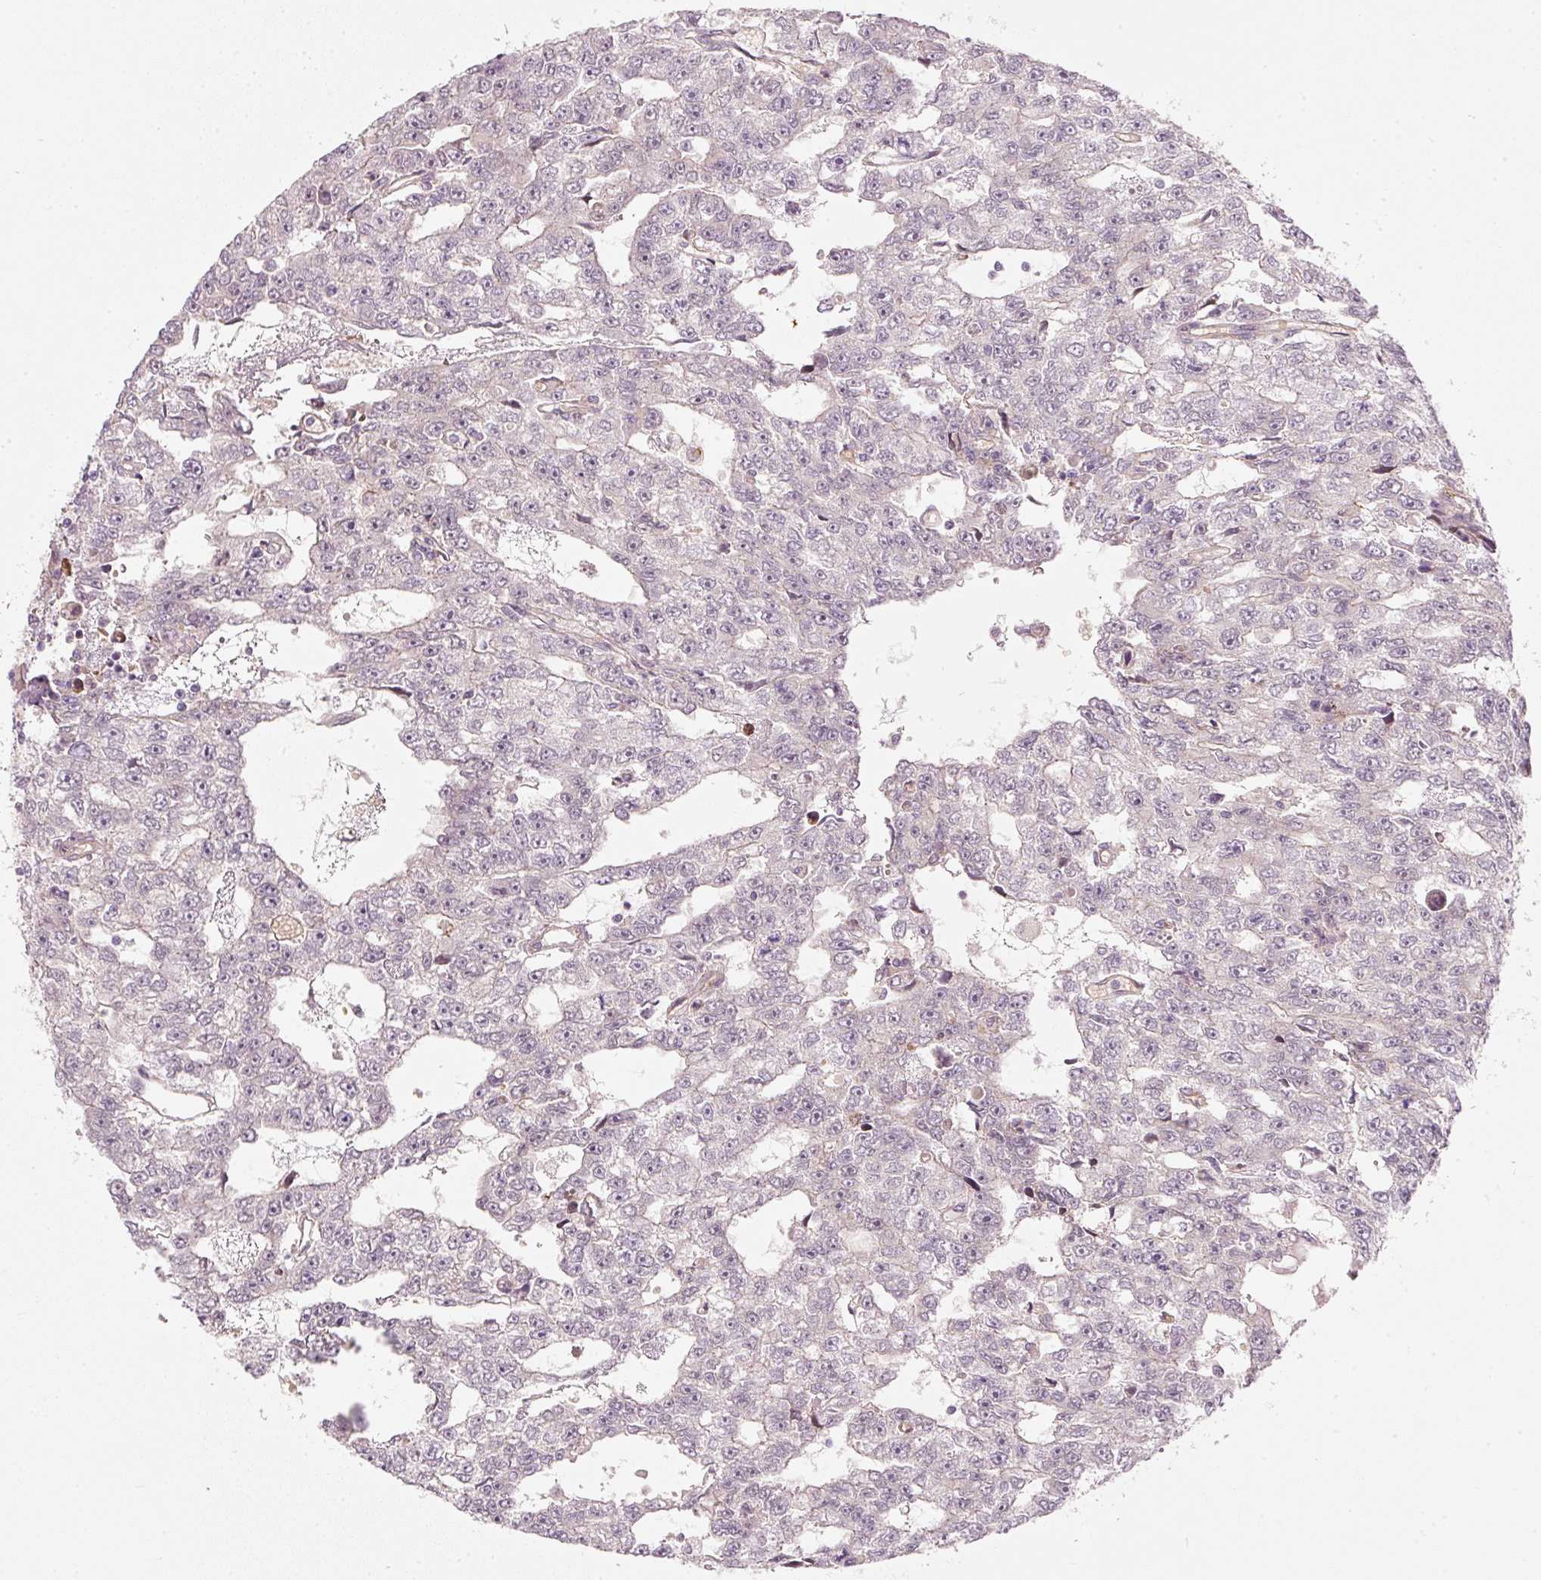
{"staining": {"intensity": "negative", "quantity": "none", "location": "none"}, "tissue": "testis cancer", "cell_type": "Tumor cells", "image_type": "cancer", "snomed": [{"axis": "morphology", "description": "Carcinoma, Embryonal, NOS"}, {"axis": "topography", "description": "Testis"}], "caption": "IHC histopathology image of neoplastic tissue: testis embryonal carcinoma stained with DAB (3,3'-diaminobenzidine) reveals no significant protein staining in tumor cells. (DAB IHC, high magnification).", "gene": "KCNQ1", "patient": {"sex": "male", "age": 20}}